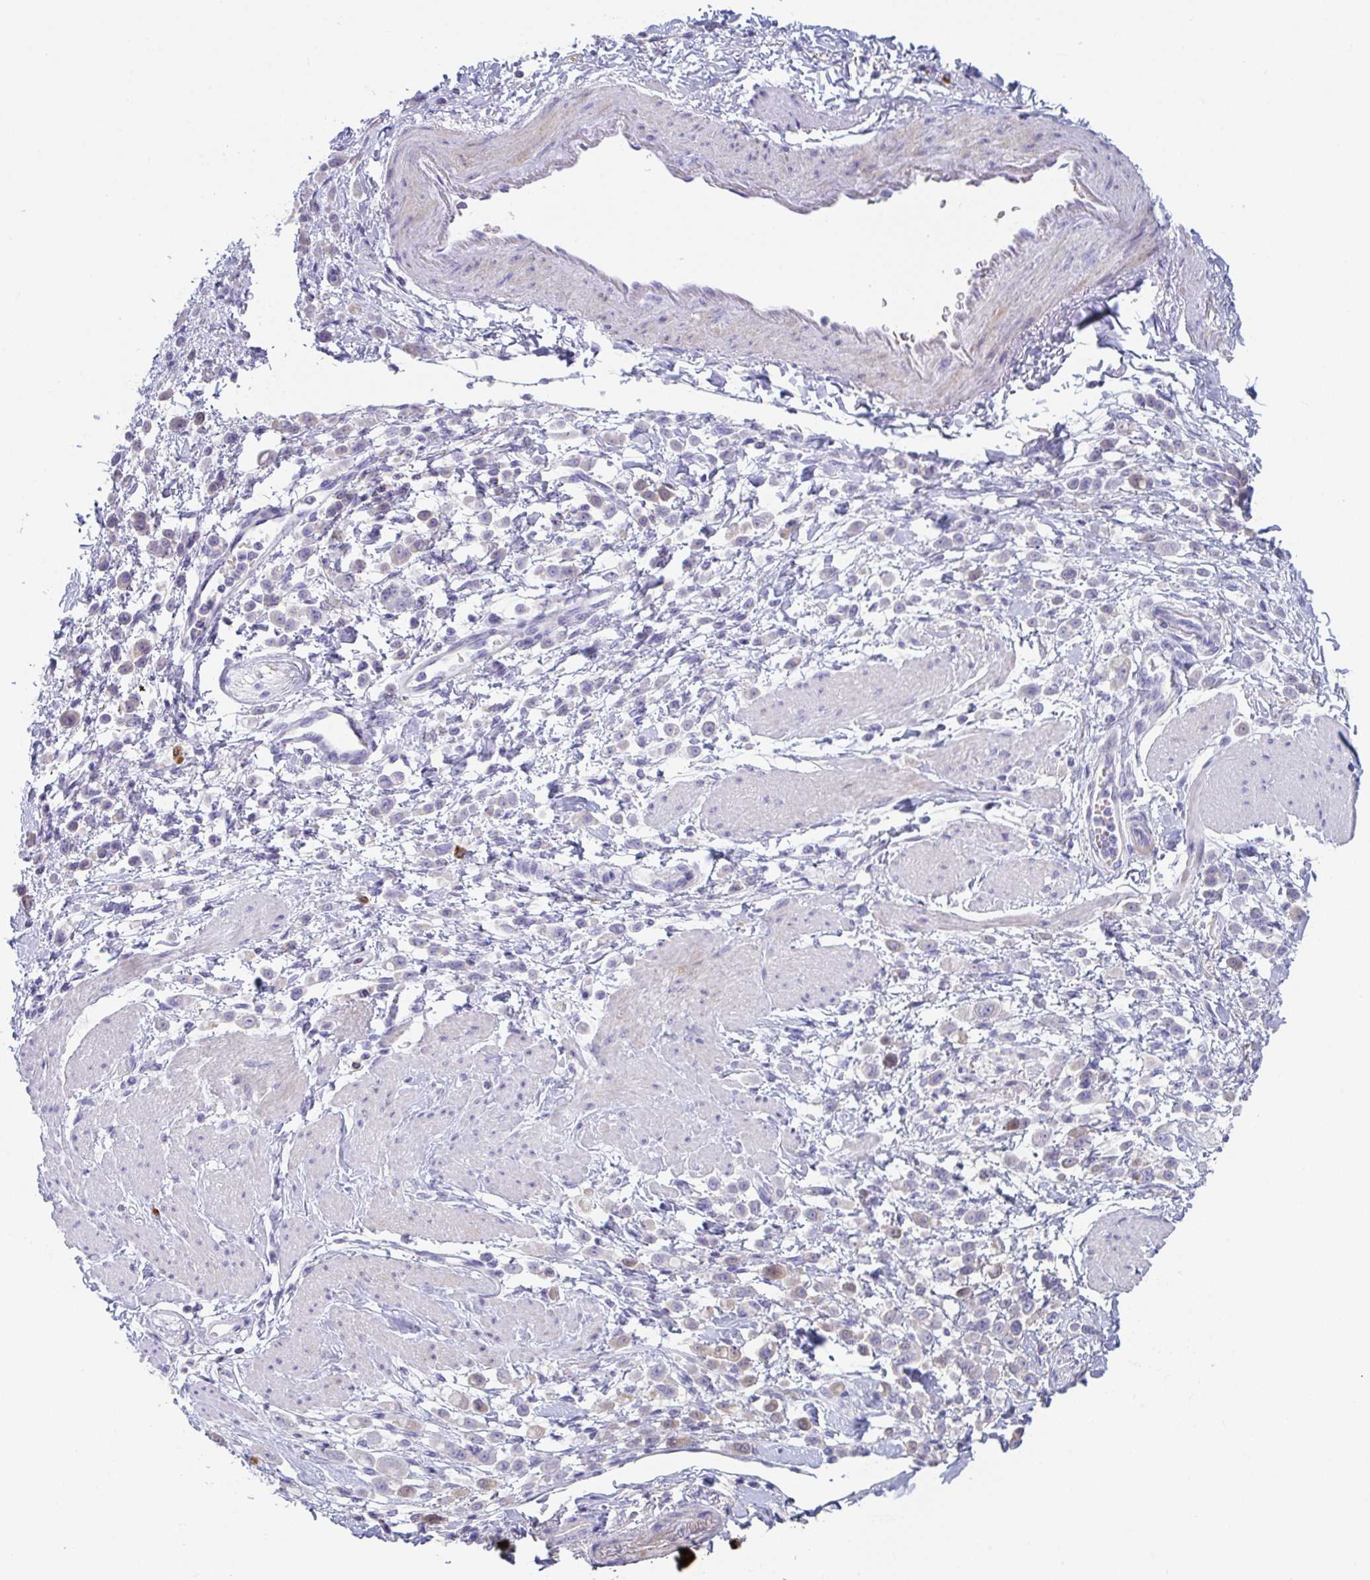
{"staining": {"intensity": "negative", "quantity": "none", "location": "none"}, "tissue": "pancreatic cancer", "cell_type": "Tumor cells", "image_type": "cancer", "snomed": [{"axis": "morphology", "description": "Normal tissue, NOS"}, {"axis": "morphology", "description": "Adenocarcinoma, NOS"}, {"axis": "topography", "description": "Pancreas"}], "caption": "This photomicrograph is of pancreatic adenocarcinoma stained with immunohistochemistry to label a protein in brown with the nuclei are counter-stained blue. There is no expression in tumor cells. (DAB (3,3'-diaminobenzidine) immunohistochemistry (IHC), high magnification).", "gene": "PLA2G1B", "patient": {"sex": "female", "age": 64}}